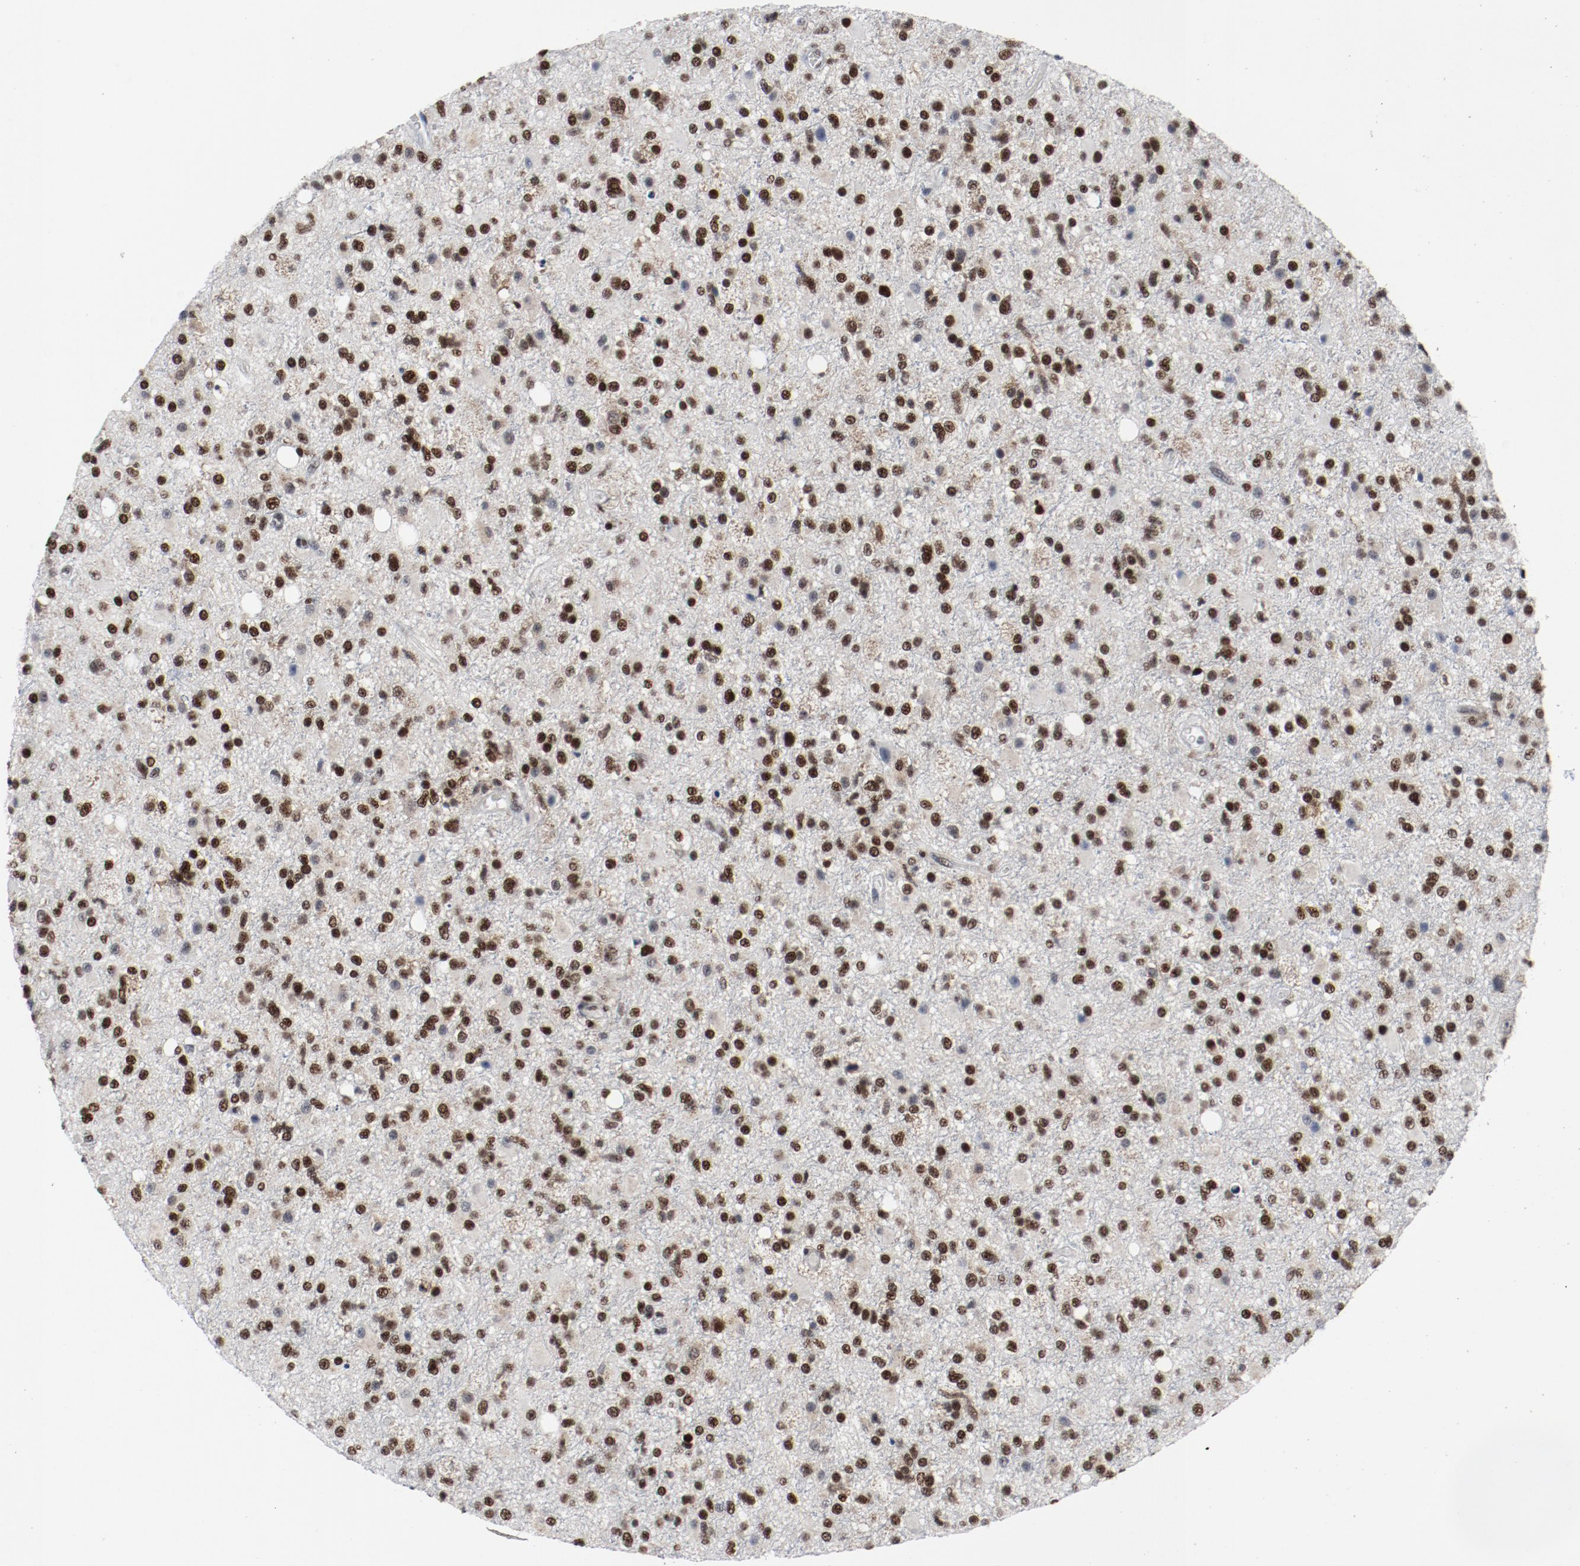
{"staining": {"intensity": "strong", "quantity": ">75%", "location": "nuclear"}, "tissue": "glioma", "cell_type": "Tumor cells", "image_type": "cancer", "snomed": [{"axis": "morphology", "description": "Glioma, malignant, High grade"}, {"axis": "topography", "description": "Brain"}], "caption": "A micrograph of human malignant glioma (high-grade) stained for a protein reveals strong nuclear brown staining in tumor cells.", "gene": "JMJD6", "patient": {"sex": "male", "age": 33}}